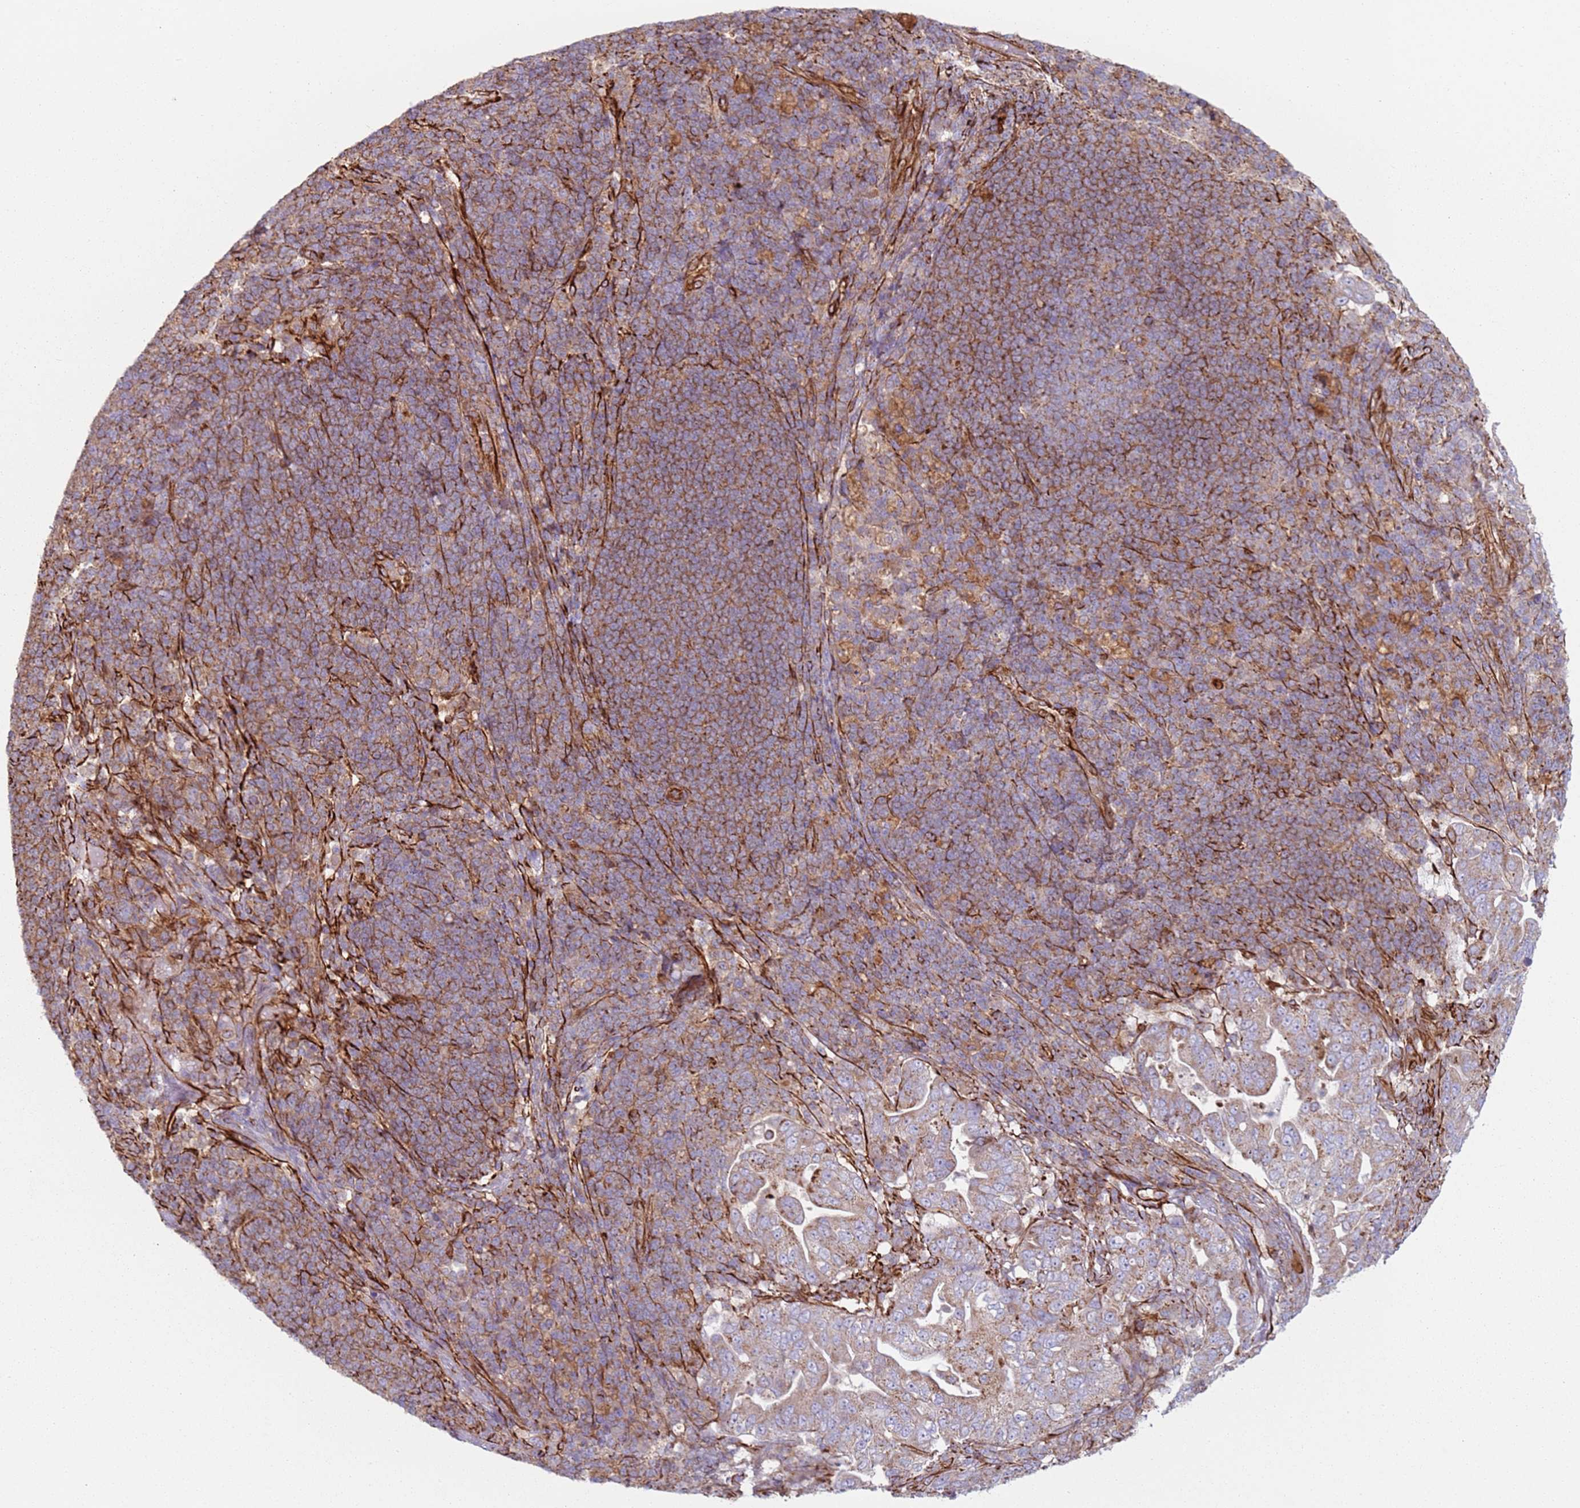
{"staining": {"intensity": "weak", "quantity": ">75%", "location": "cytoplasmic/membranous"}, "tissue": "pancreatic cancer", "cell_type": "Tumor cells", "image_type": "cancer", "snomed": [{"axis": "morphology", "description": "Normal tissue, NOS"}, {"axis": "morphology", "description": "Adenocarcinoma, NOS"}, {"axis": "topography", "description": "Lymph node"}, {"axis": "topography", "description": "Pancreas"}], "caption": "Immunohistochemistry (IHC) micrograph of neoplastic tissue: pancreatic adenocarcinoma stained using immunohistochemistry demonstrates low levels of weak protein expression localized specifically in the cytoplasmic/membranous of tumor cells, appearing as a cytoplasmic/membranous brown color.", "gene": "SNAPIN", "patient": {"sex": "female", "age": 67}}